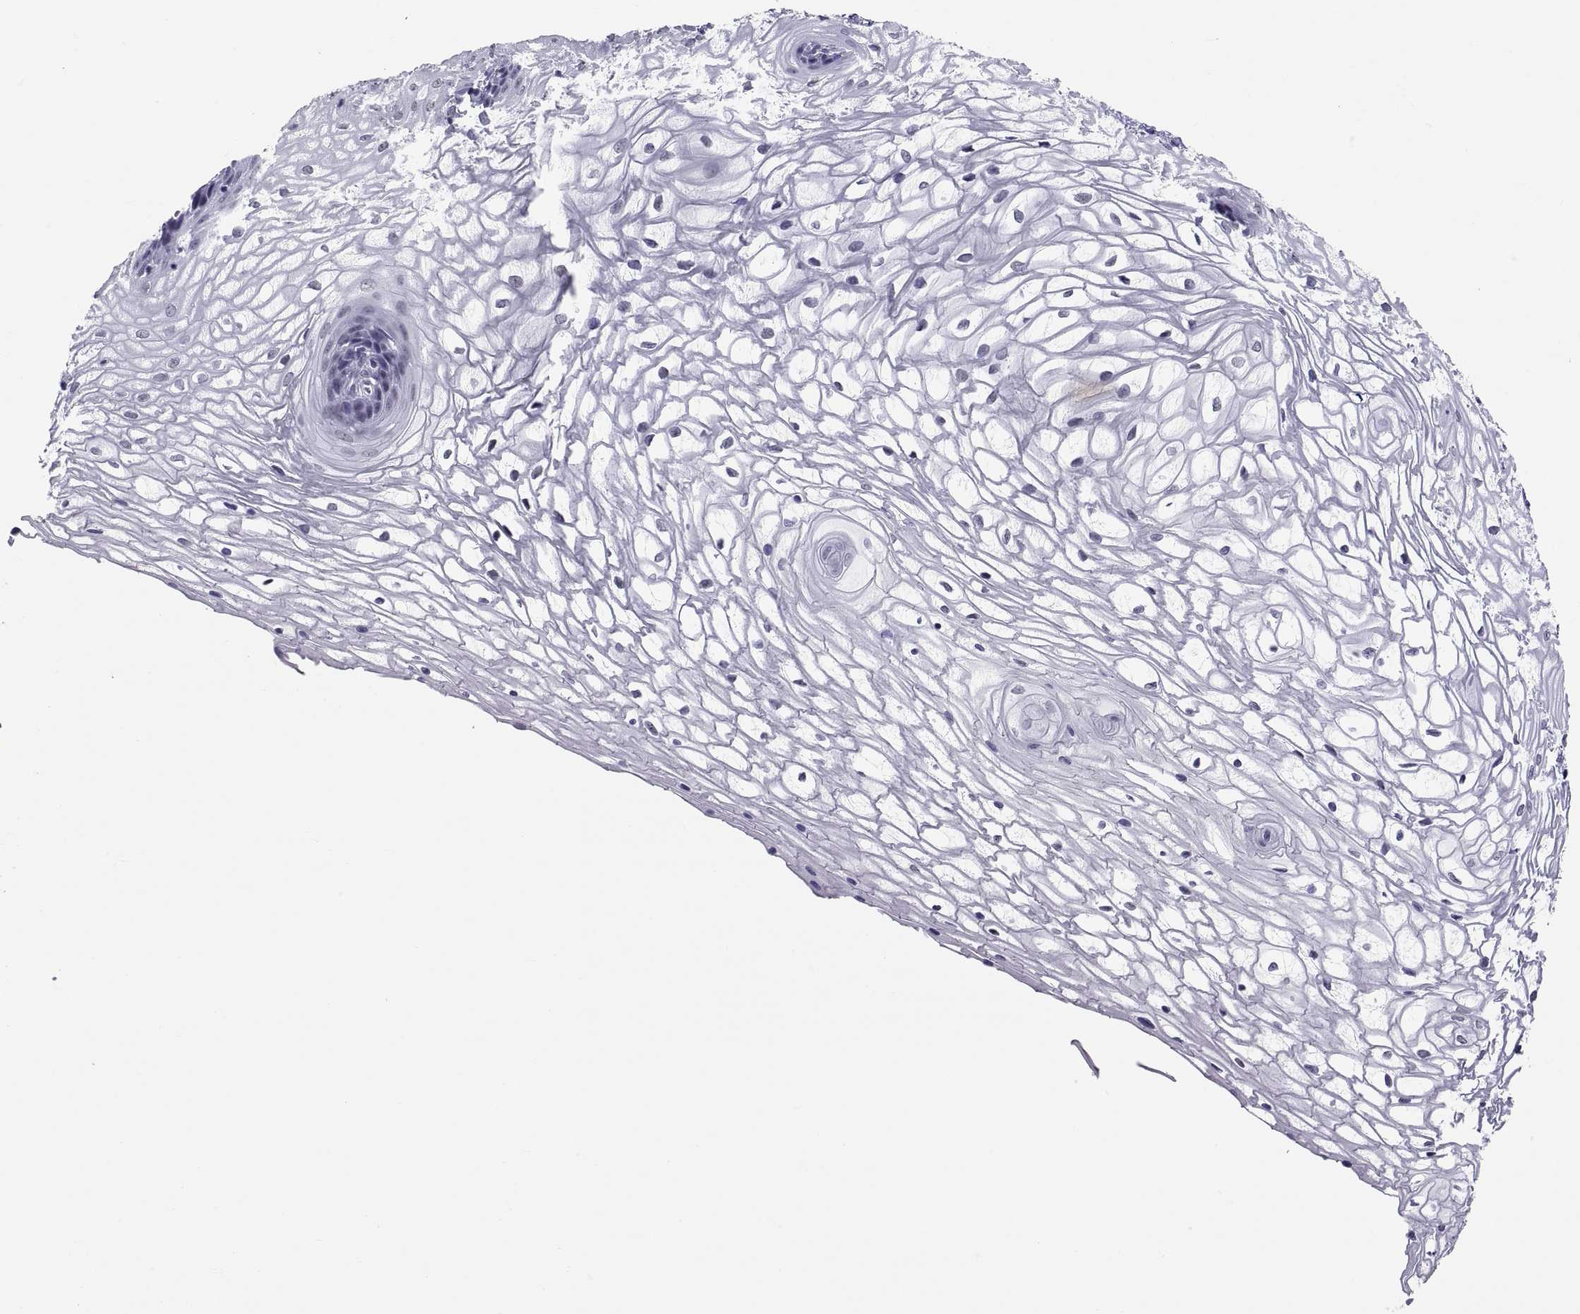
{"staining": {"intensity": "negative", "quantity": "none", "location": "none"}, "tissue": "vagina", "cell_type": "Squamous epithelial cells", "image_type": "normal", "snomed": [{"axis": "morphology", "description": "Normal tissue, NOS"}, {"axis": "topography", "description": "Vagina"}], "caption": "Protein analysis of unremarkable vagina shows no significant staining in squamous epithelial cells.", "gene": "NEUROD6", "patient": {"sex": "female", "age": 34}}